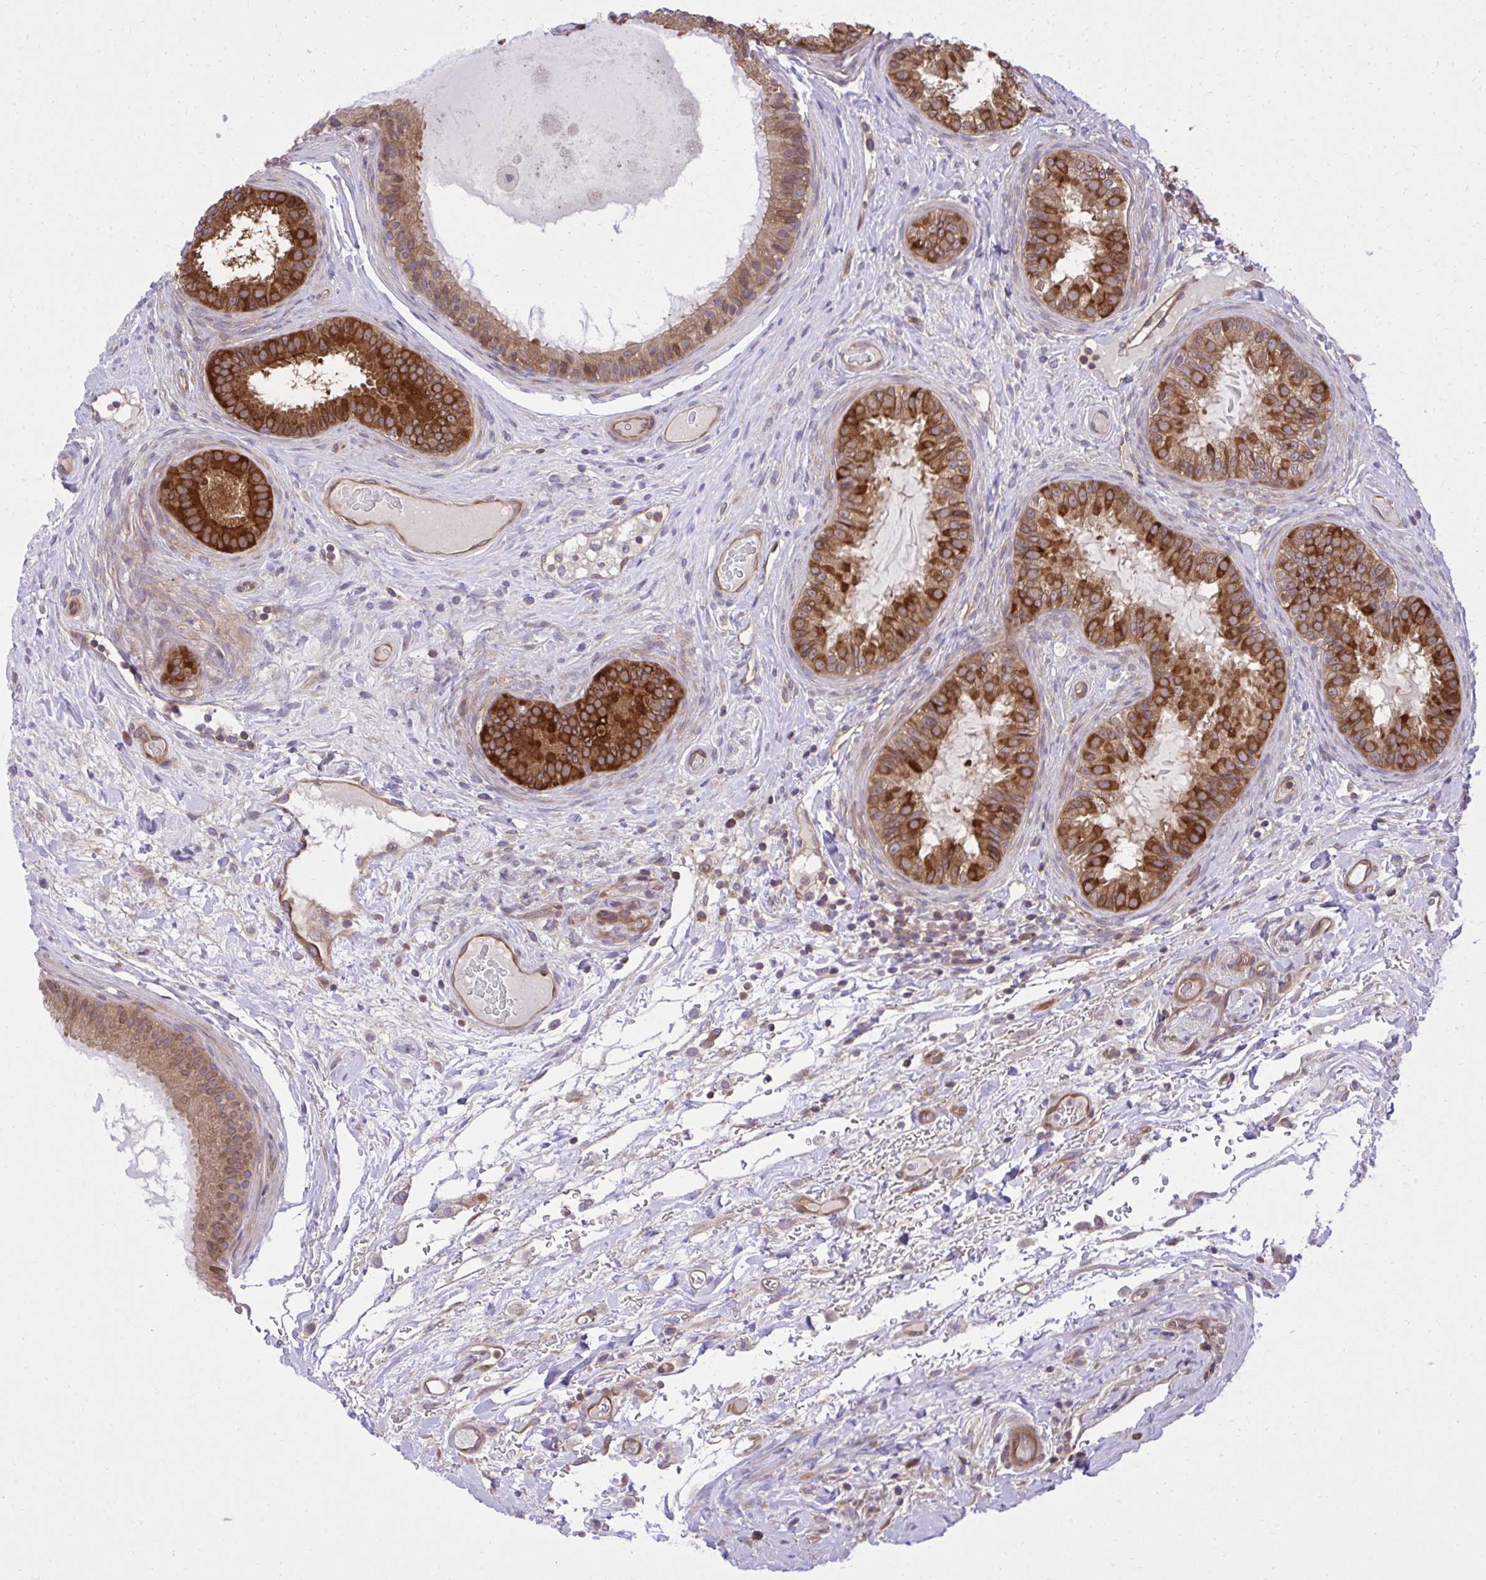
{"staining": {"intensity": "strong", "quantity": ">75%", "location": "cytoplasmic/membranous"}, "tissue": "epididymis", "cell_type": "Glandular cells", "image_type": "normal", "snomed": [{"axis": "morphology", "description": "Normal tissue, NOS"}, {"axis": "topography", "description": "Epididymis"}], "caption": "Immunohistochemistry image of unremarkable epididymis: epididymis stained using IHC shows high levels of strong protein expression localized specifically in the cytoplasmic/membranous of glandular cells, appearing as a cytoplasmic/membranous brown color.", "gene": "PPP5C", "patient": {"sex": "male", "age": 23}}